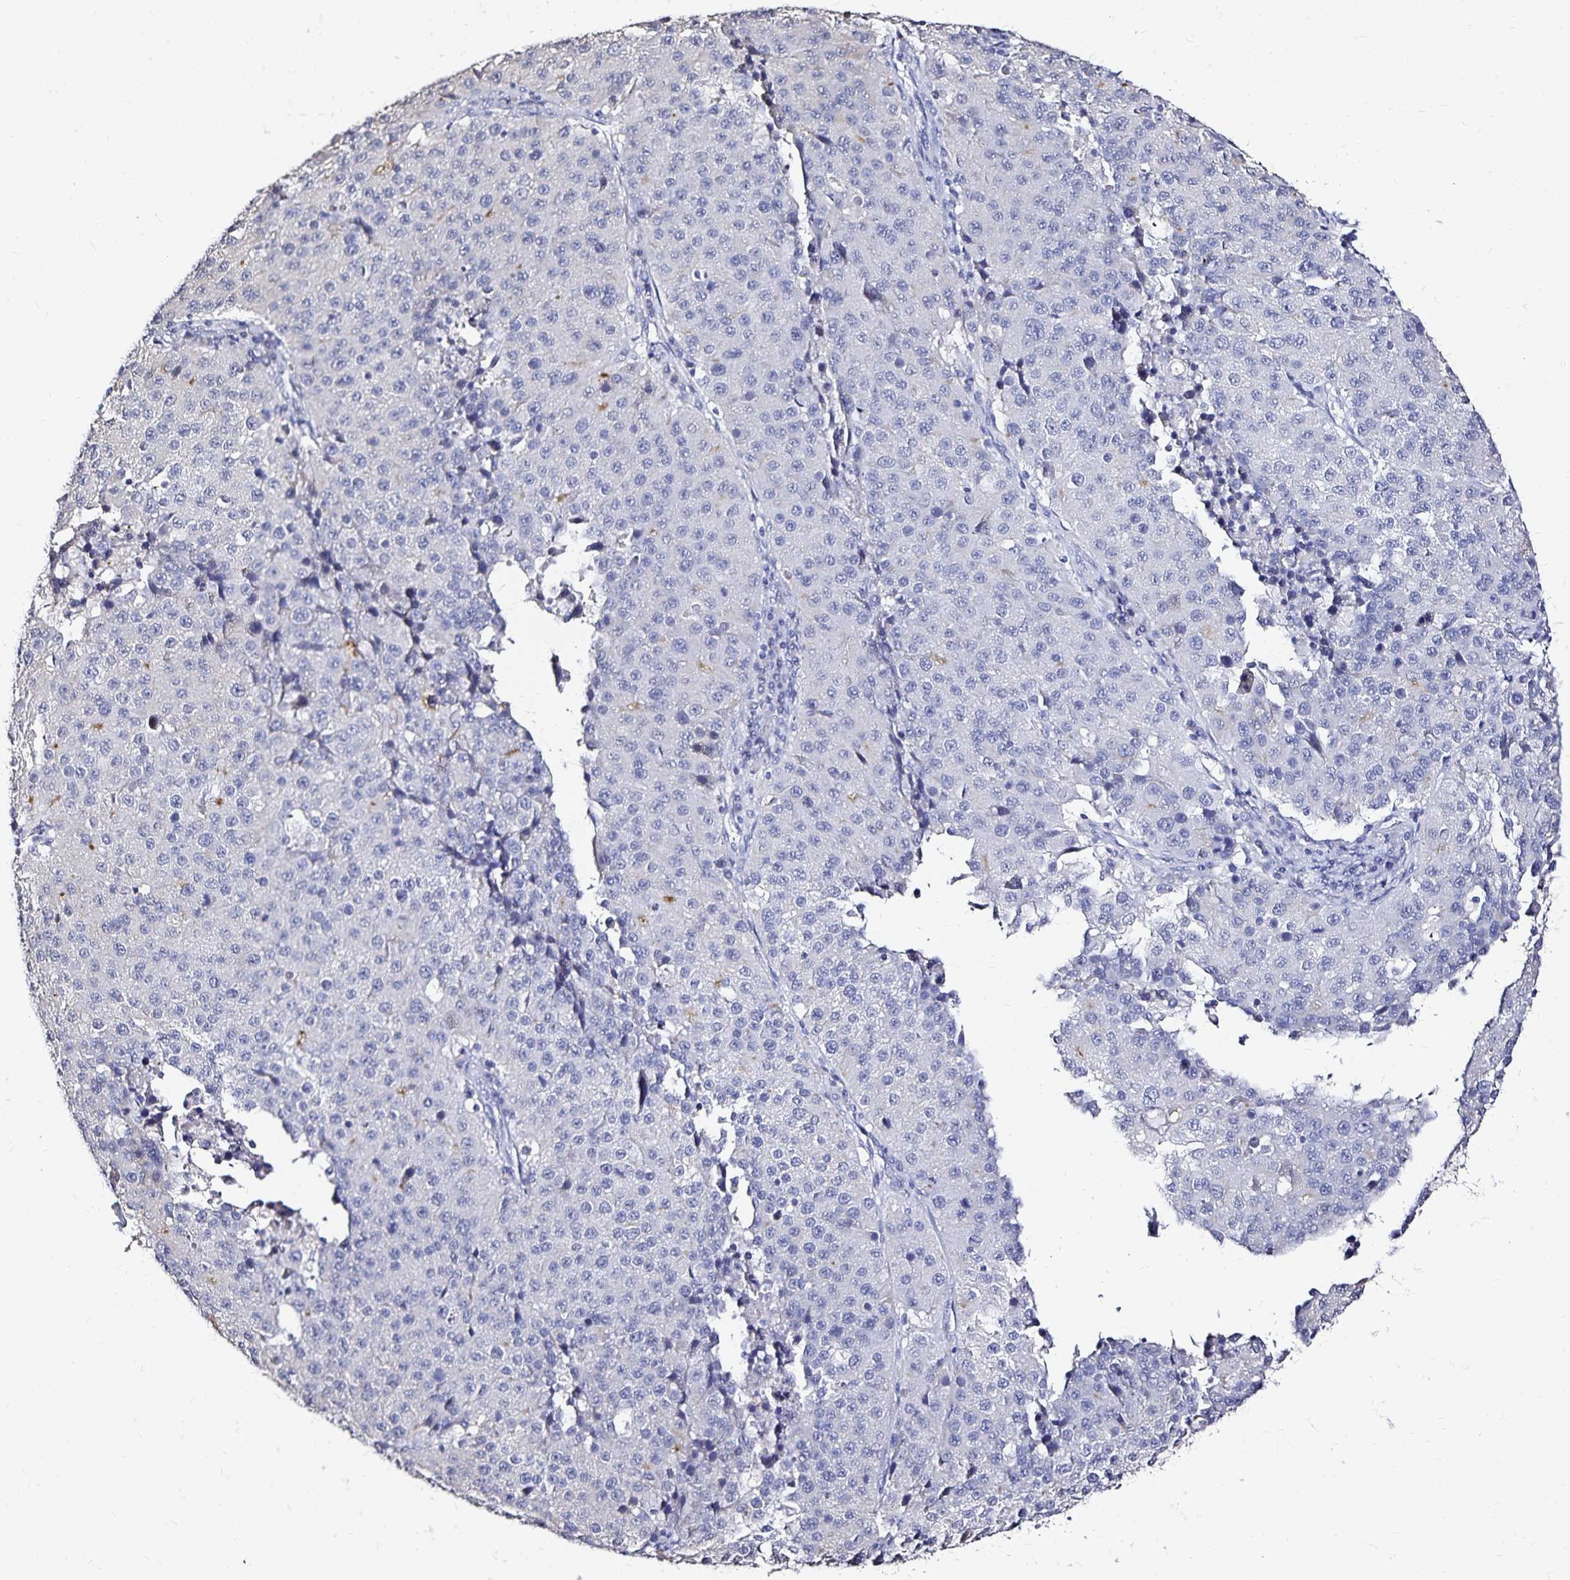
{"staining": {"intensity": "negative", "quantity": "none", "location": "none"}, "tissue": "stomach cancer", "cell_type": "Tumor cells", "image_type": "cancer", "snomed": [{"axis": "morphology", "description": "Adenocarcinoma, NOS"}, {"axis": "topography", "description": "Stomach"}], "caption": "An immunohistochemistry micrograph of stomach cancer is shown. There is no staining in tumor cells of stomach cancer.", "gene": "SLC5A1", "patient": {"sex": "male", "age": 71}}